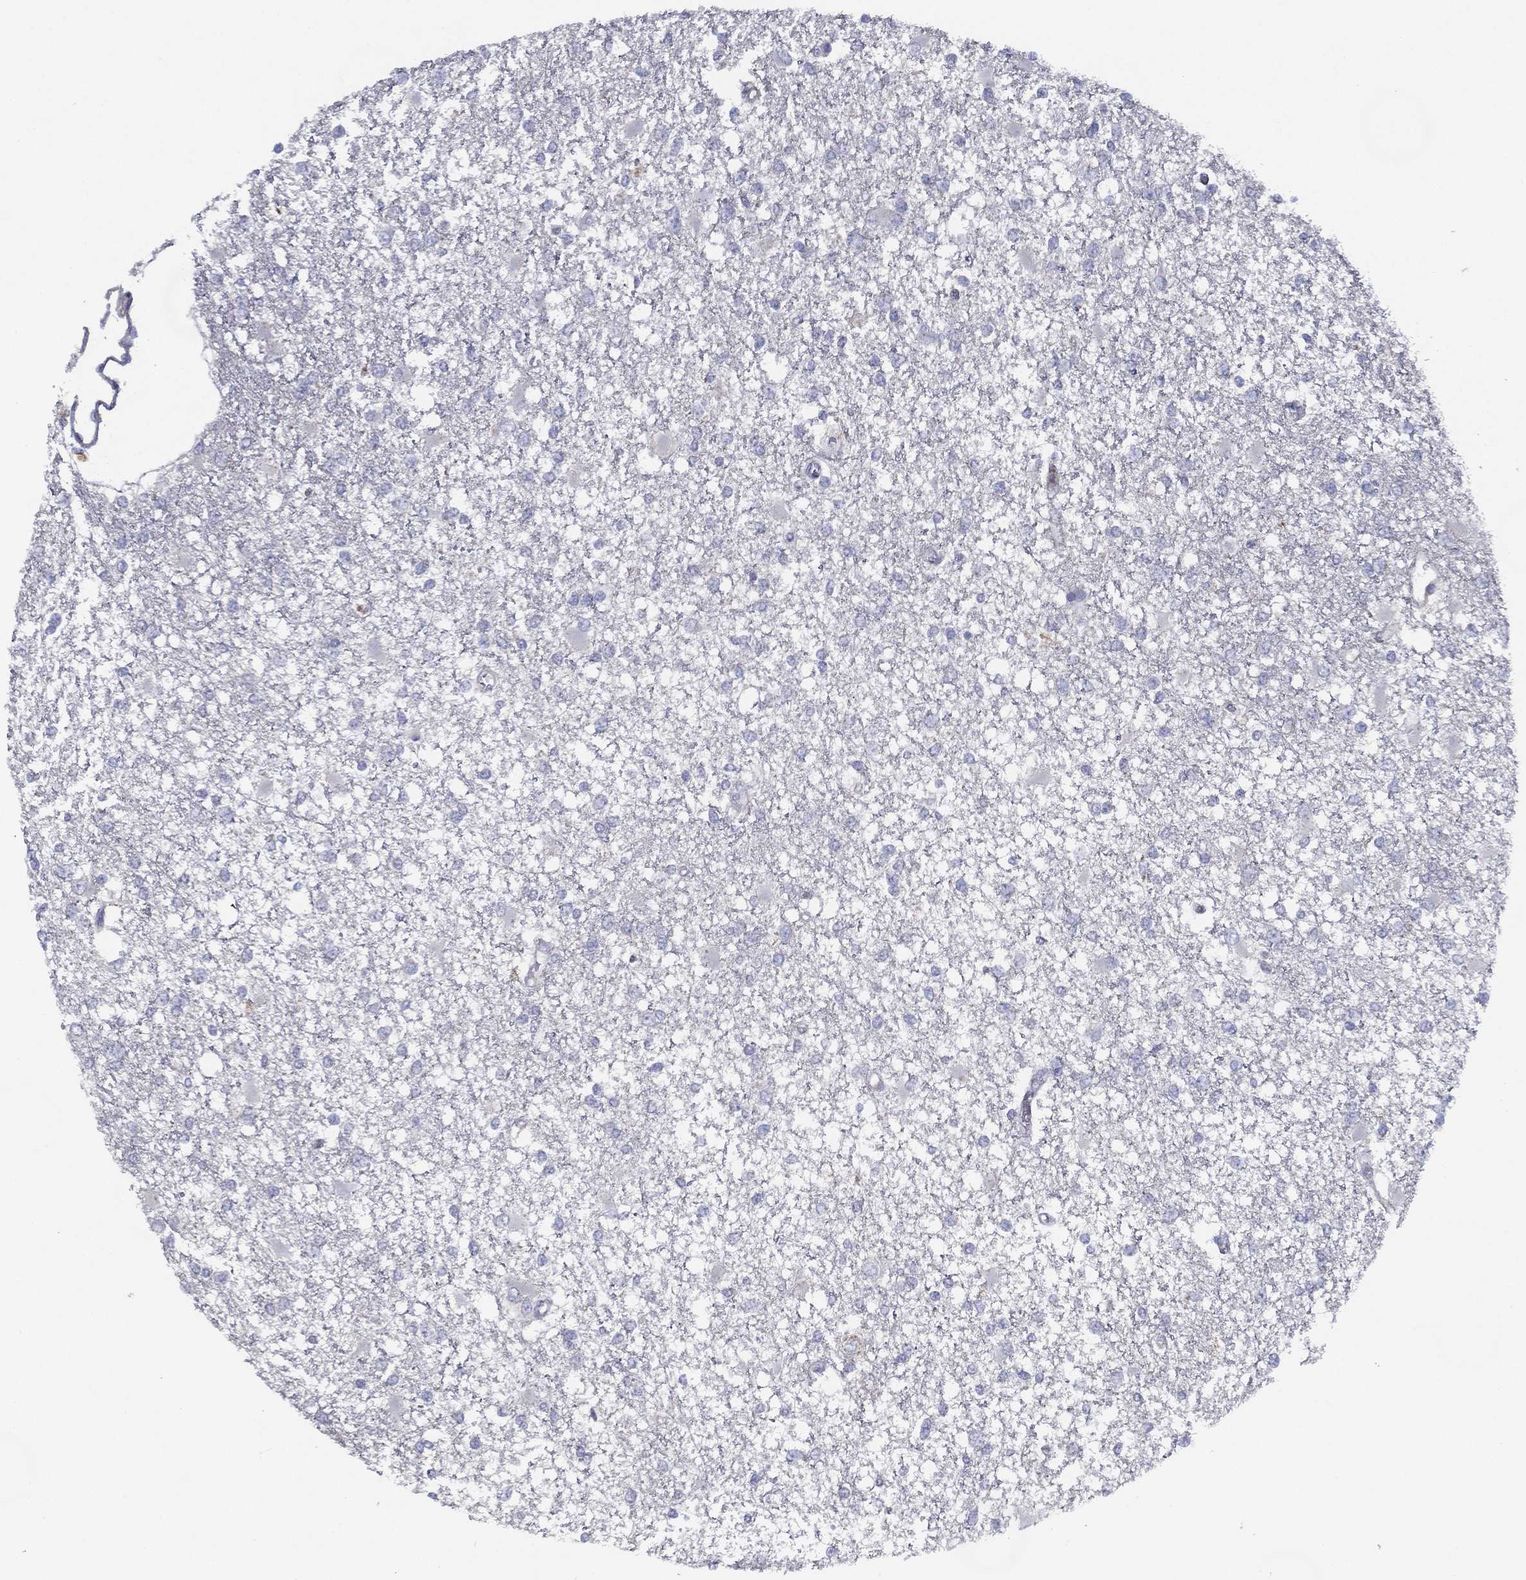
{"staining": {"intensity": "negative", "quantity": "none", "location": "none"}, "tissue": "glioma", "cell_type": "Tumor cells", "image_type": "cancer", "snomed": [{"axis": "morphology", "description": "Glioma, malignant, High grade"}, {"axis": "topography", "description": "Cerebral cortex"}], "caption": "Glioma was stained to show a protein in brown. There is no significant expression in tumor cells.", "gene": "ZNF223", "patient": {"sex": "male", "age": 79}}